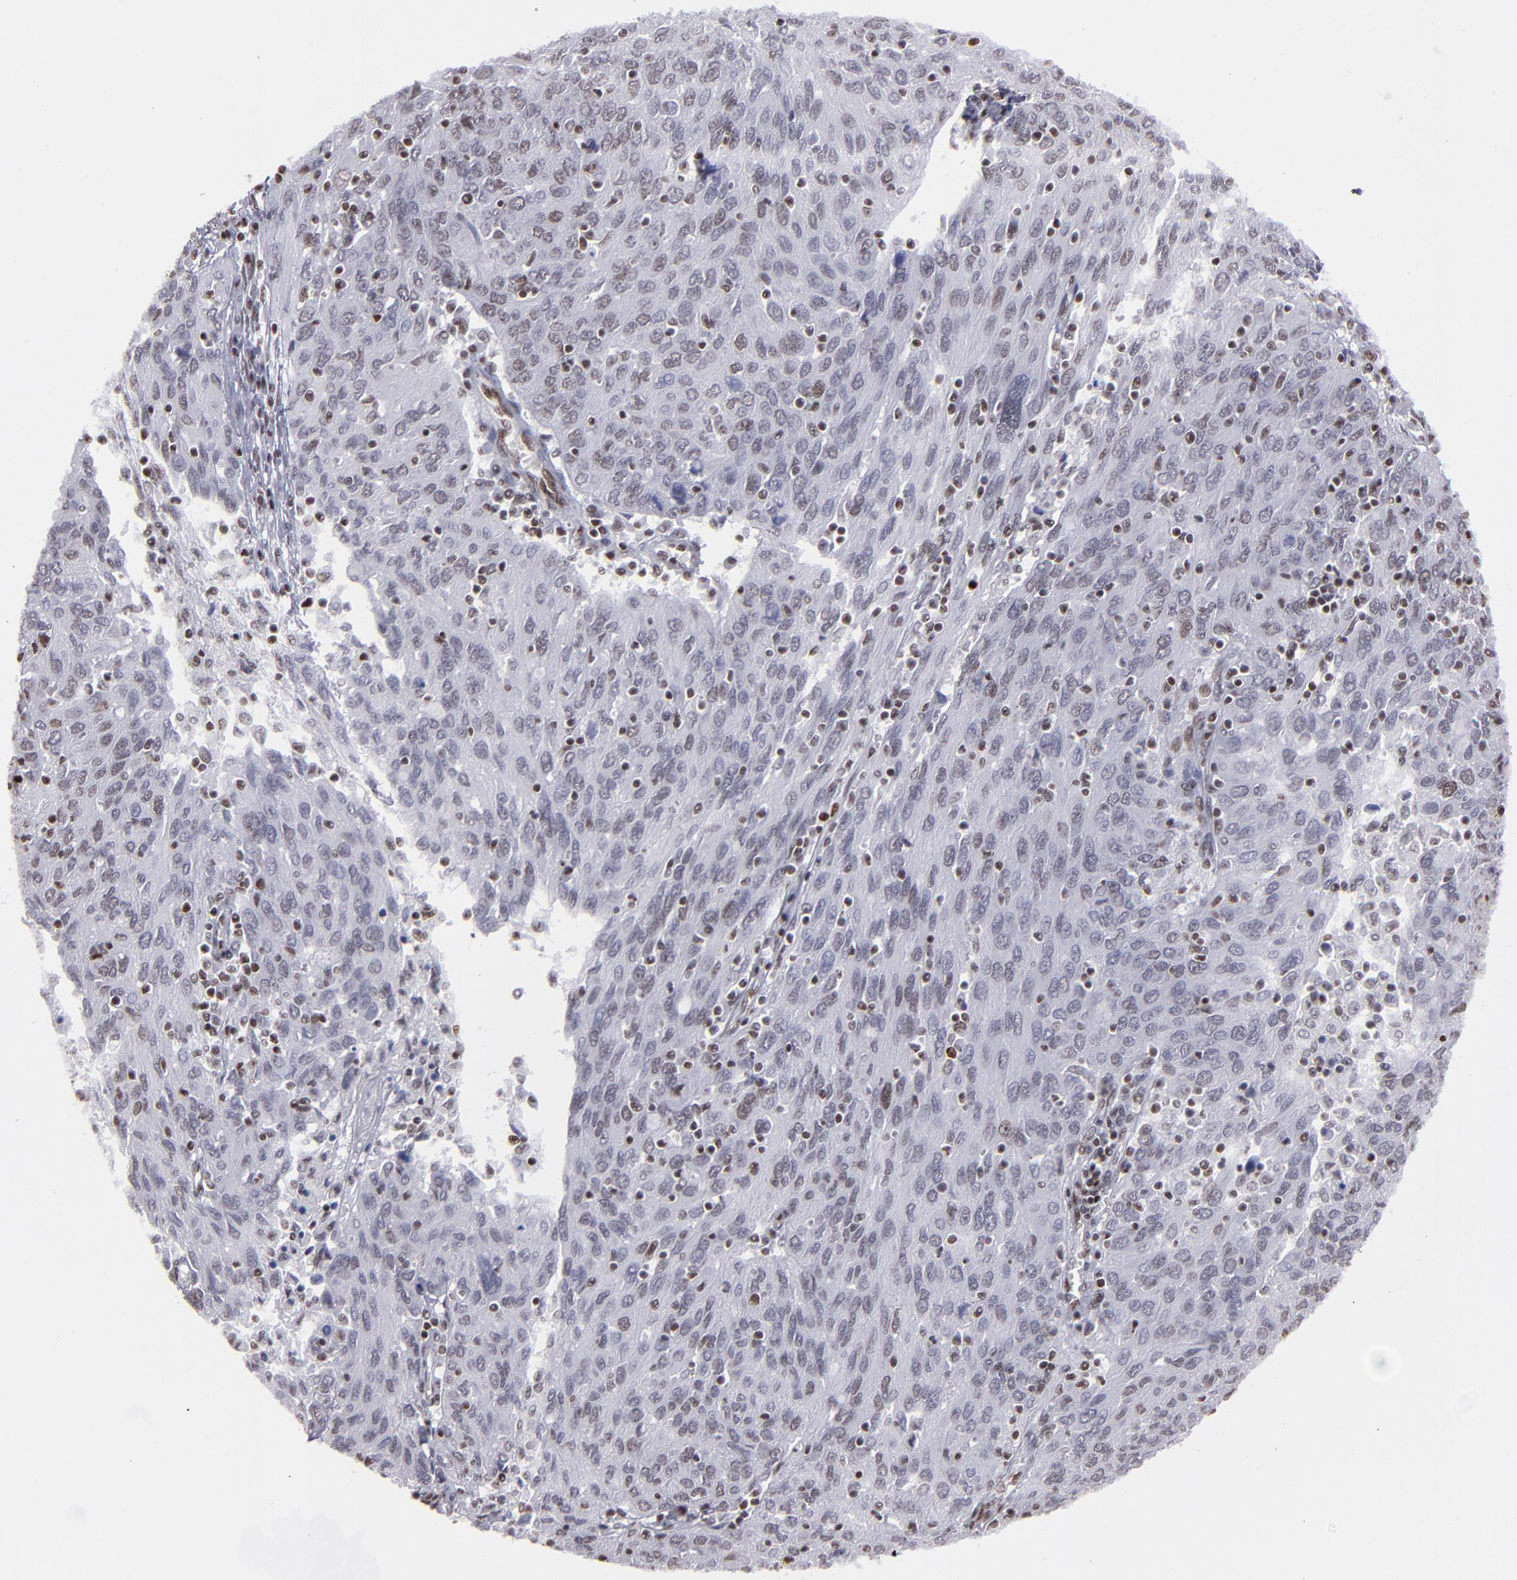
{"staining": {"intensity": "weak", "quantity": "<25%", "location": "nuclear"}, "tissue": "ovarian cancer", "cell_type": "Tumor cells", "image_type": "cancer", "snomed": [{"axis": "morphology", "description": "Carcinoma, endometroid"}, {"axis": "topography", "description": "Ovary"}], "caption": "Photomicrograph shows no significant protein positivity in tumor cells of endometroid carcinoma (ovarian).", "gene": "TERF2", "patient": {"sex": "female", "age": 50}}